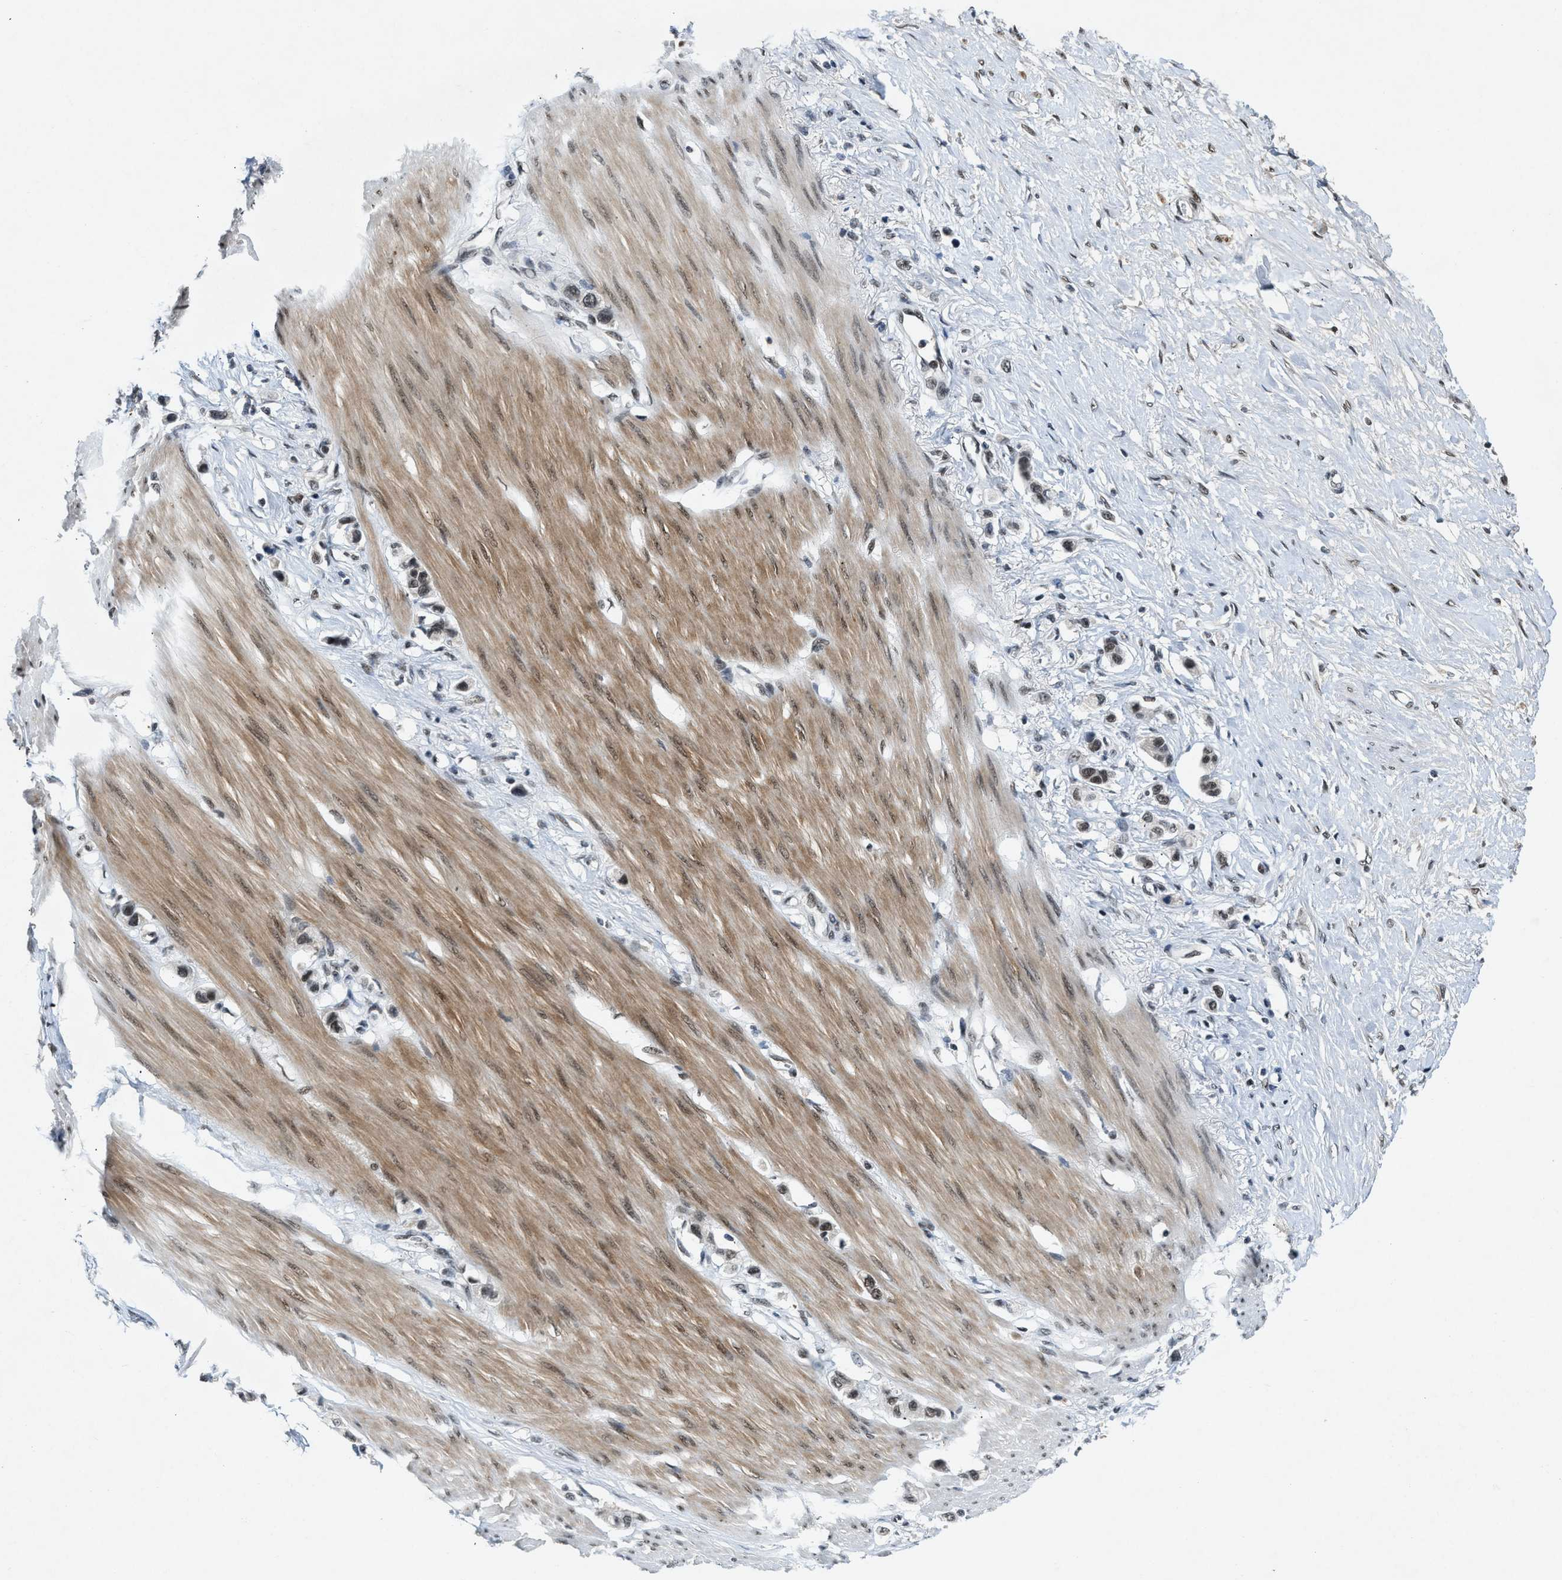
{"staining": {"intensity": "moderate", "quantity": ">75%", "location": "nuclear"}, "tissue": "stomach cancer", "cell_type": "Tumor cells", "image_type": "cancer", "snomed": [{"axis": "morphology", "description": "Adenocarcinoma, NOS"}, {"axis": "topography", "description": "Stomach"}], "caption": "Moderate nuclear staining is present in about >75% of tumor cells in adenocarcinoma (stomach). The staining was performed using DAB, with brown indicating positive protein expression. Nuclei are stained blue with hematoxylin.", "gene": "NCOA1", "patient": {"sex": "female", "age": 65}}